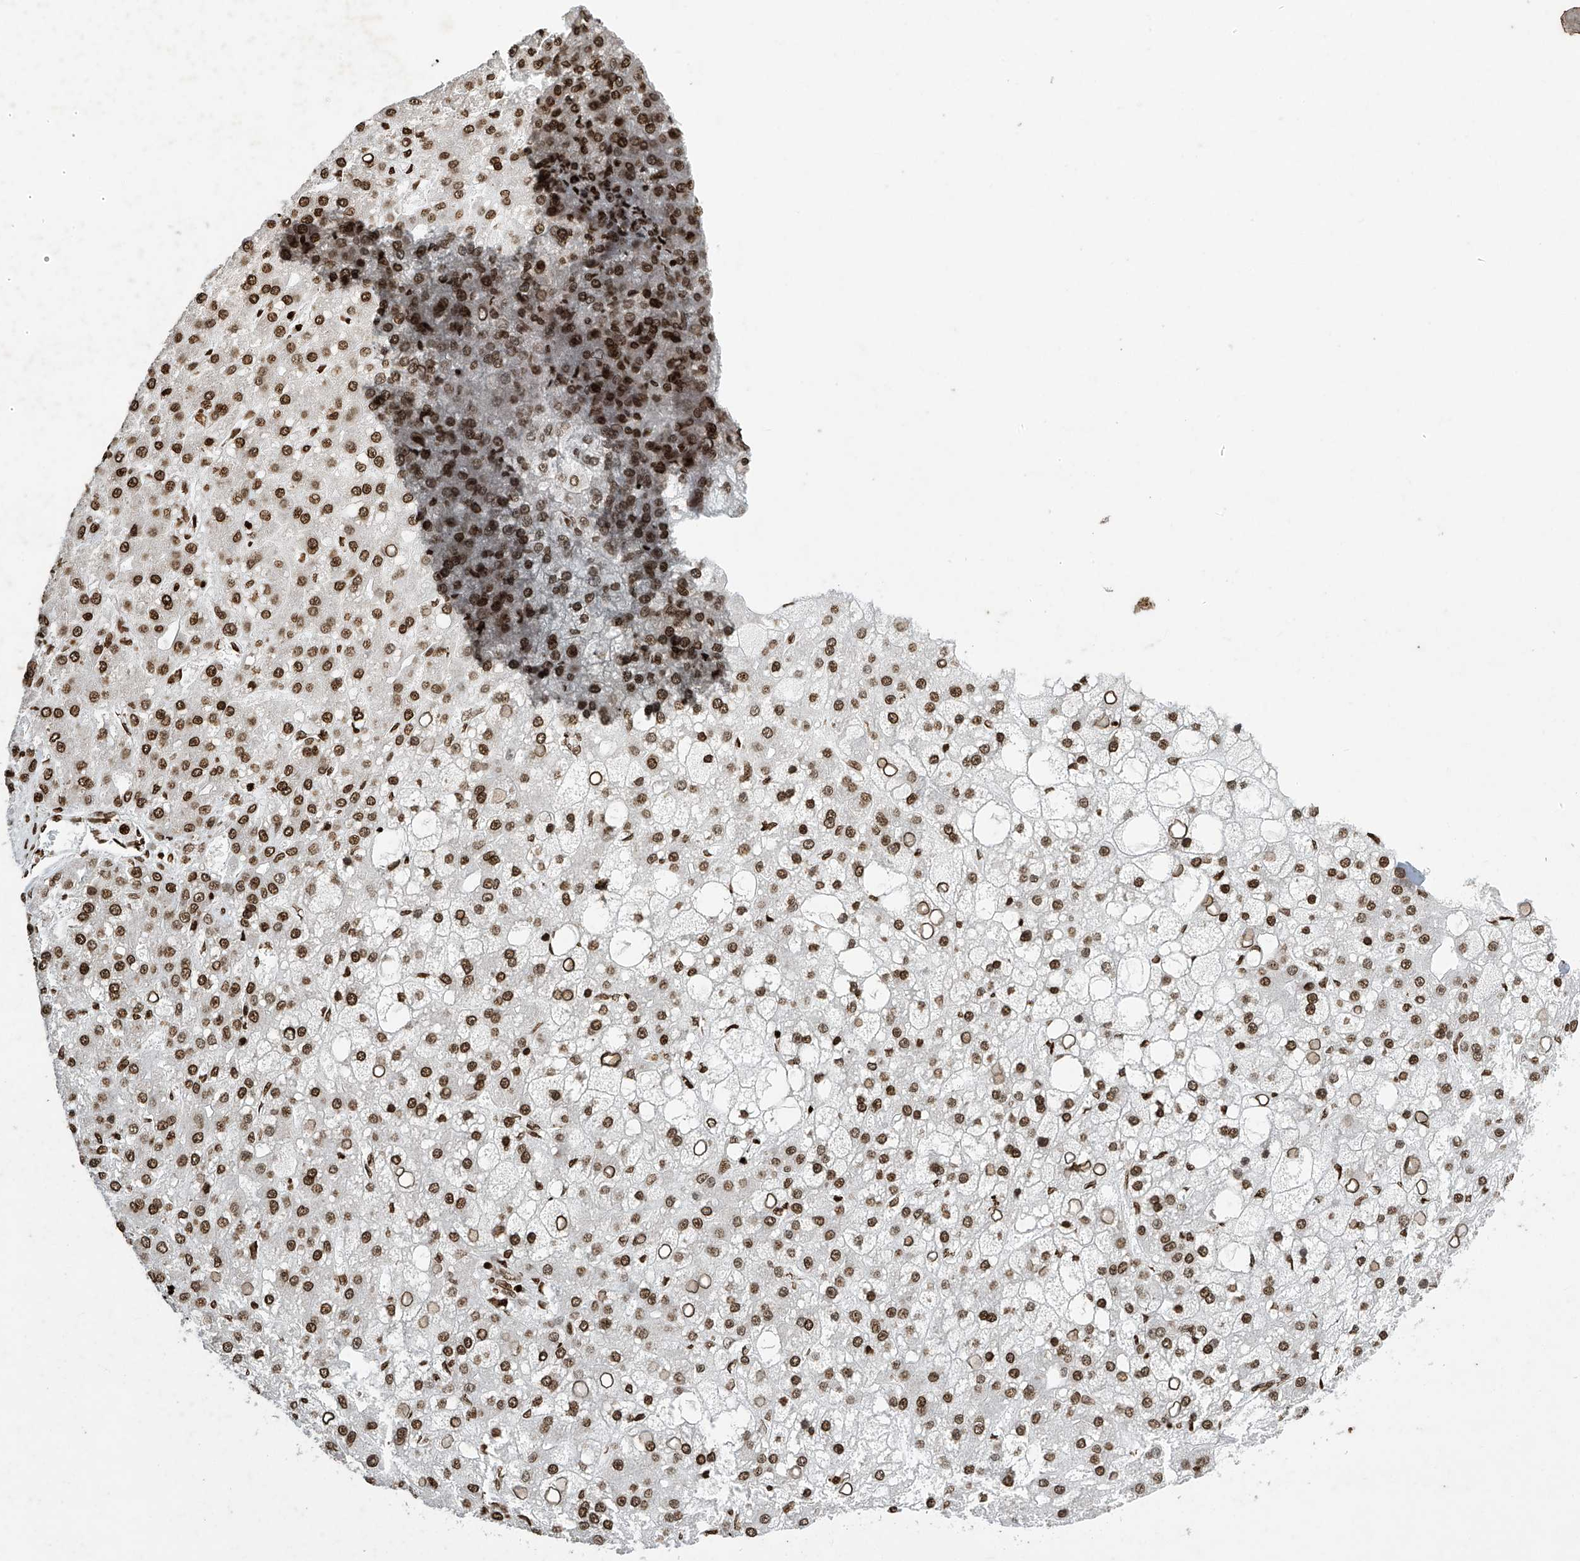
{"staining": {"intensity": "strong", "quantity": ">75%", "location": "nuclear"}, "tissue": "liver cancer", "cell_type": "Tumor cells", "image_type": "cancer", "snomed": [{"axis": "morphology", "description": "Carcinoma, Hepatocellular, NOS"}, {"axis": "topography", "description": "Liver"}], "caption": "A brown stain labels strong nuclear positivity of a protein in hepatocellular carcinoma (liver) tumor cells.", "gene": "H4C16", "patient": {"sex": "male", "age": 67}}